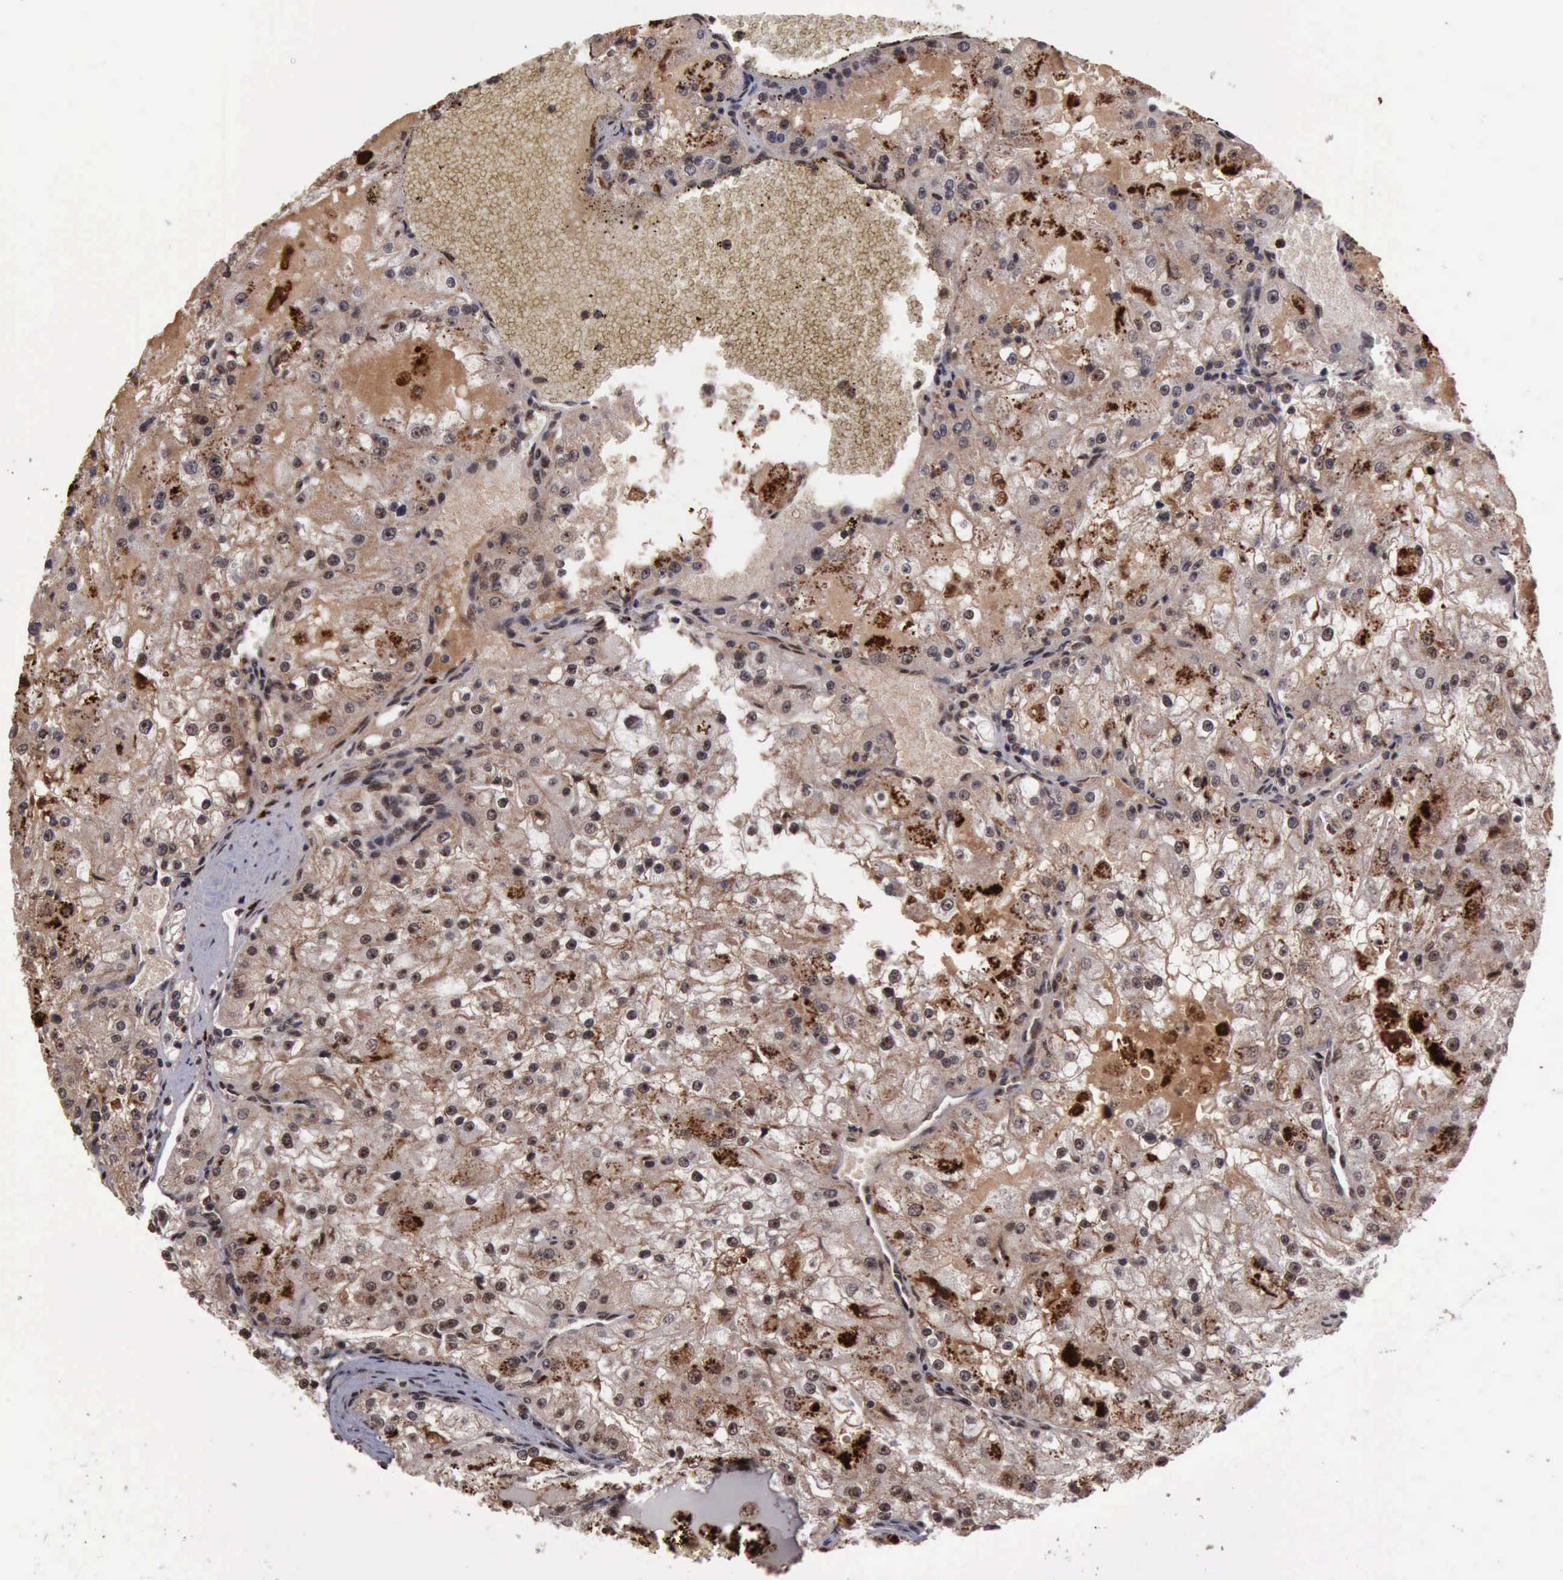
{"staining": {"intensity": "strong", "quantity": ">75%", "location": "cytoplasmic/membranous,nuclear"}, "tissue": "renal cancer", "cell_type": "Tumor cells", "image_type": "cancer", "snomed": [{"axis": "morphology", "description": "Adenocarcinoma, NOS"}, {"axis": "topography", "description": "Kidney"}], "caption": "Immunohistochemistry staining of renal cancer, which demonstrates high levels of strong cytoplasmic/membranous and nuclear staining in about >75% of tumor cells indicating strong cytoplasmic/membranous and nuclear protein expression. The staining was performed using DAB (3,3'-diaminobenzidine) (brown) for protein detection and nuclei were counterstained in hematoxylin (blue).", "gene": "TRMT2A", "patient": {"sex": "female", "age": 74}}